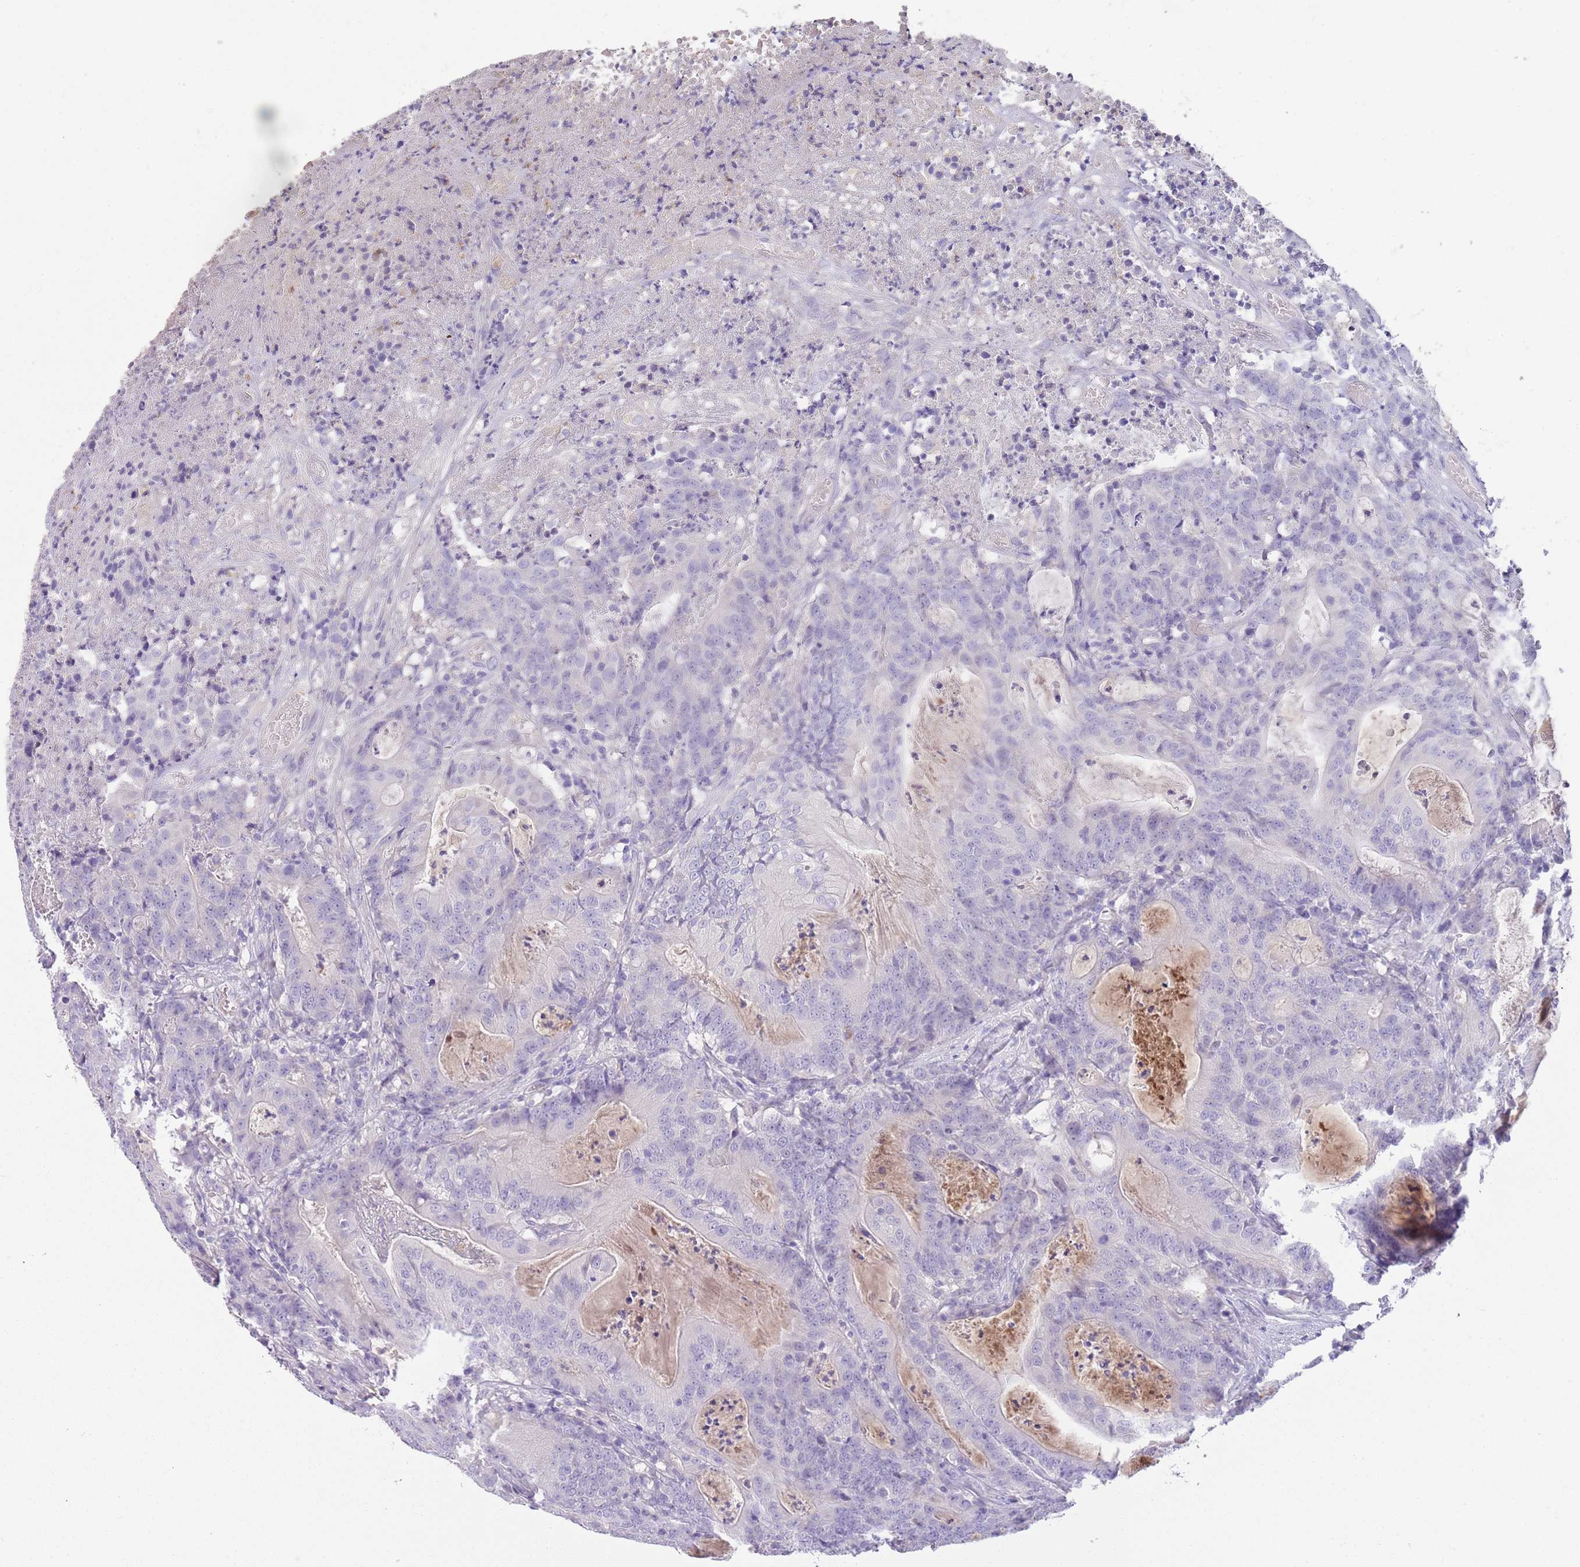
{"staining": {"intensity": "negative", "quantity": "none", "location": "none"}, "tissue": "colorectal cancer", "cell_type": "Tumor cells", "image_type": "cancer", "snomed": [{"axis": "morphology", "description": "Adenocarcinoma, NOS"}, {"axis": "topography", "description": "Colon"}], "caption": "This is a image of immunohistochemistry staining of colorectal cancer (adenocarcinoma), which shows no staining in tumor cells.", "gene": "IGFL4", "patient": {"sex": "male", "age": 83}}